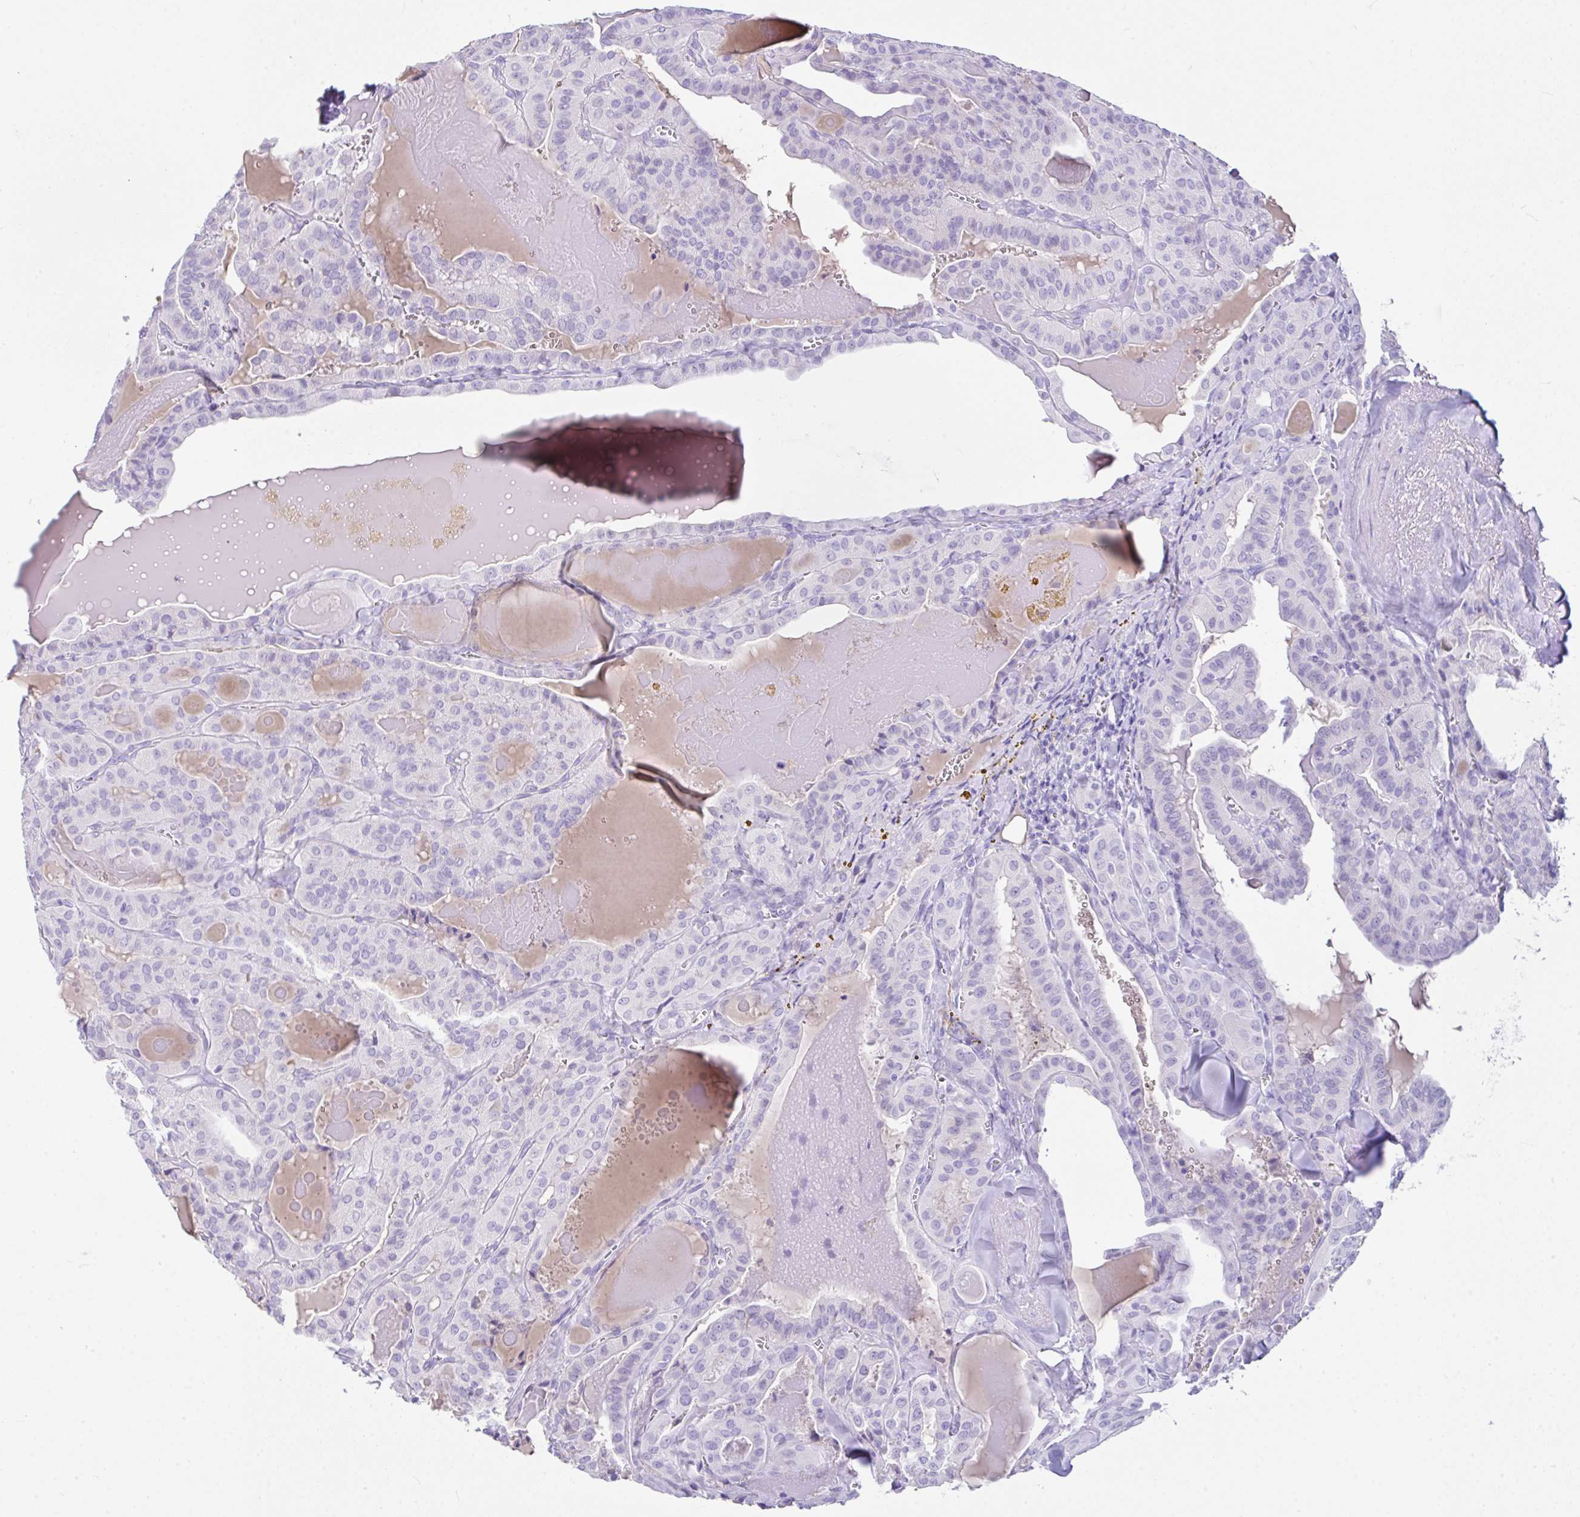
{"staining": {"intensity": "negative", "quantity": "none", "location": "none"}, "tissue": "thyroid cancer", "cell_type": "Tumor cells", "image_type": "cancer", "snomed": [{"axis": "morphology", "description": "Papillary adenocarcinoma, NOS"}, {"axis": "topography", "description": "Thyroid gland"}], "caption": "There is no significant expression in tumor cells of thyroid papillary adenocarcinoma.", "gene": "LGALS4", "patient": {"sex": "male", "age": 52}}